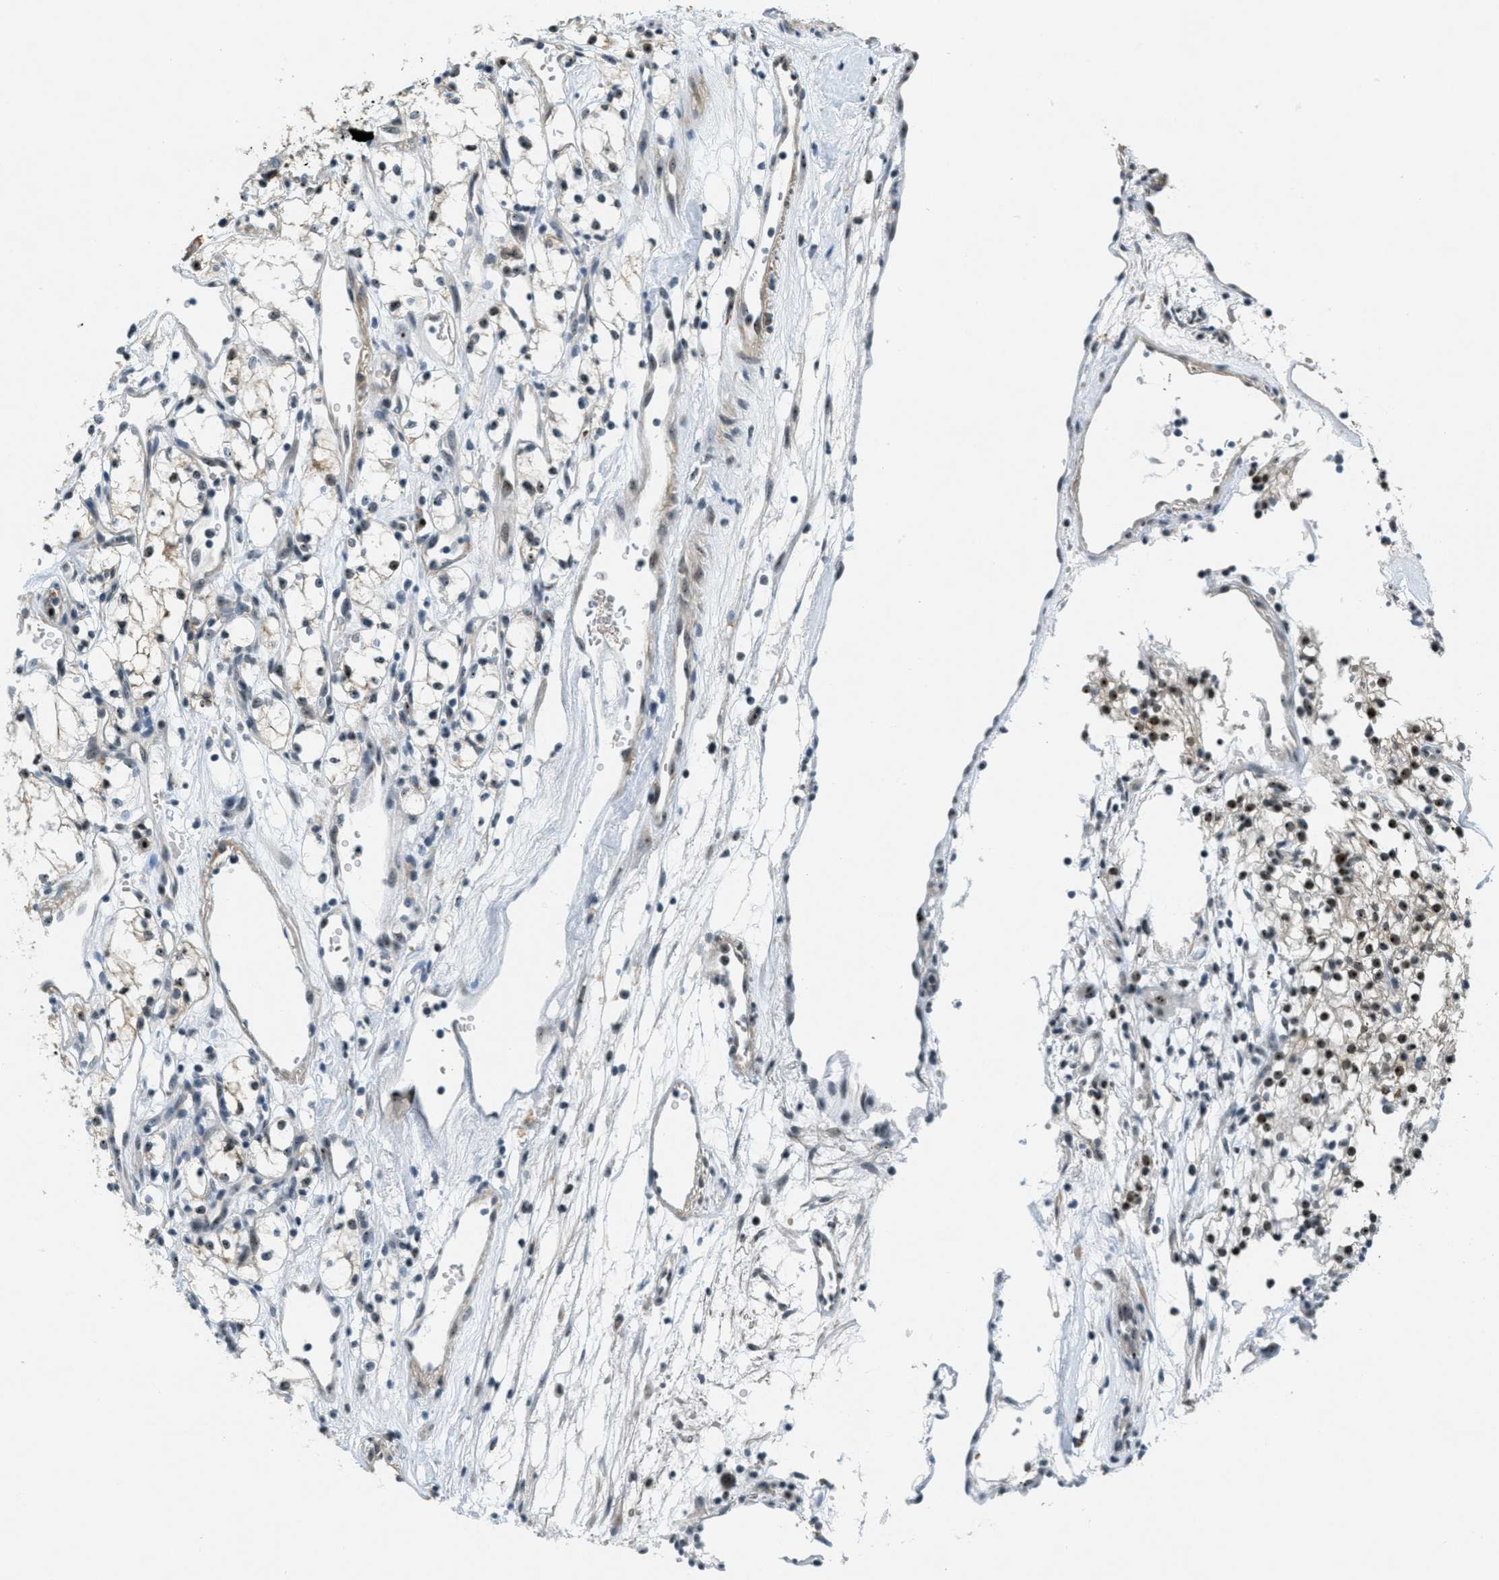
{"staining": {"intensity": "moderate", "quantity": "25%-75%", "location": "nuclear"}, "tissue": "renal cancer", "cell_type": "Tumor cells", "image_type": "cancer", "snomed": [{"axis": "morphology", "description": "Adenocarcinoma, NOS"}, {"axis": "topography", "description": "Kidney"}], "caption": "Moderate nuclear positivity is appreciated in about 25%-75% of tumor cells in renal adenocarcinoma.", "gene": "DDX47", "patient": {"sex": "male", "age": 59}}